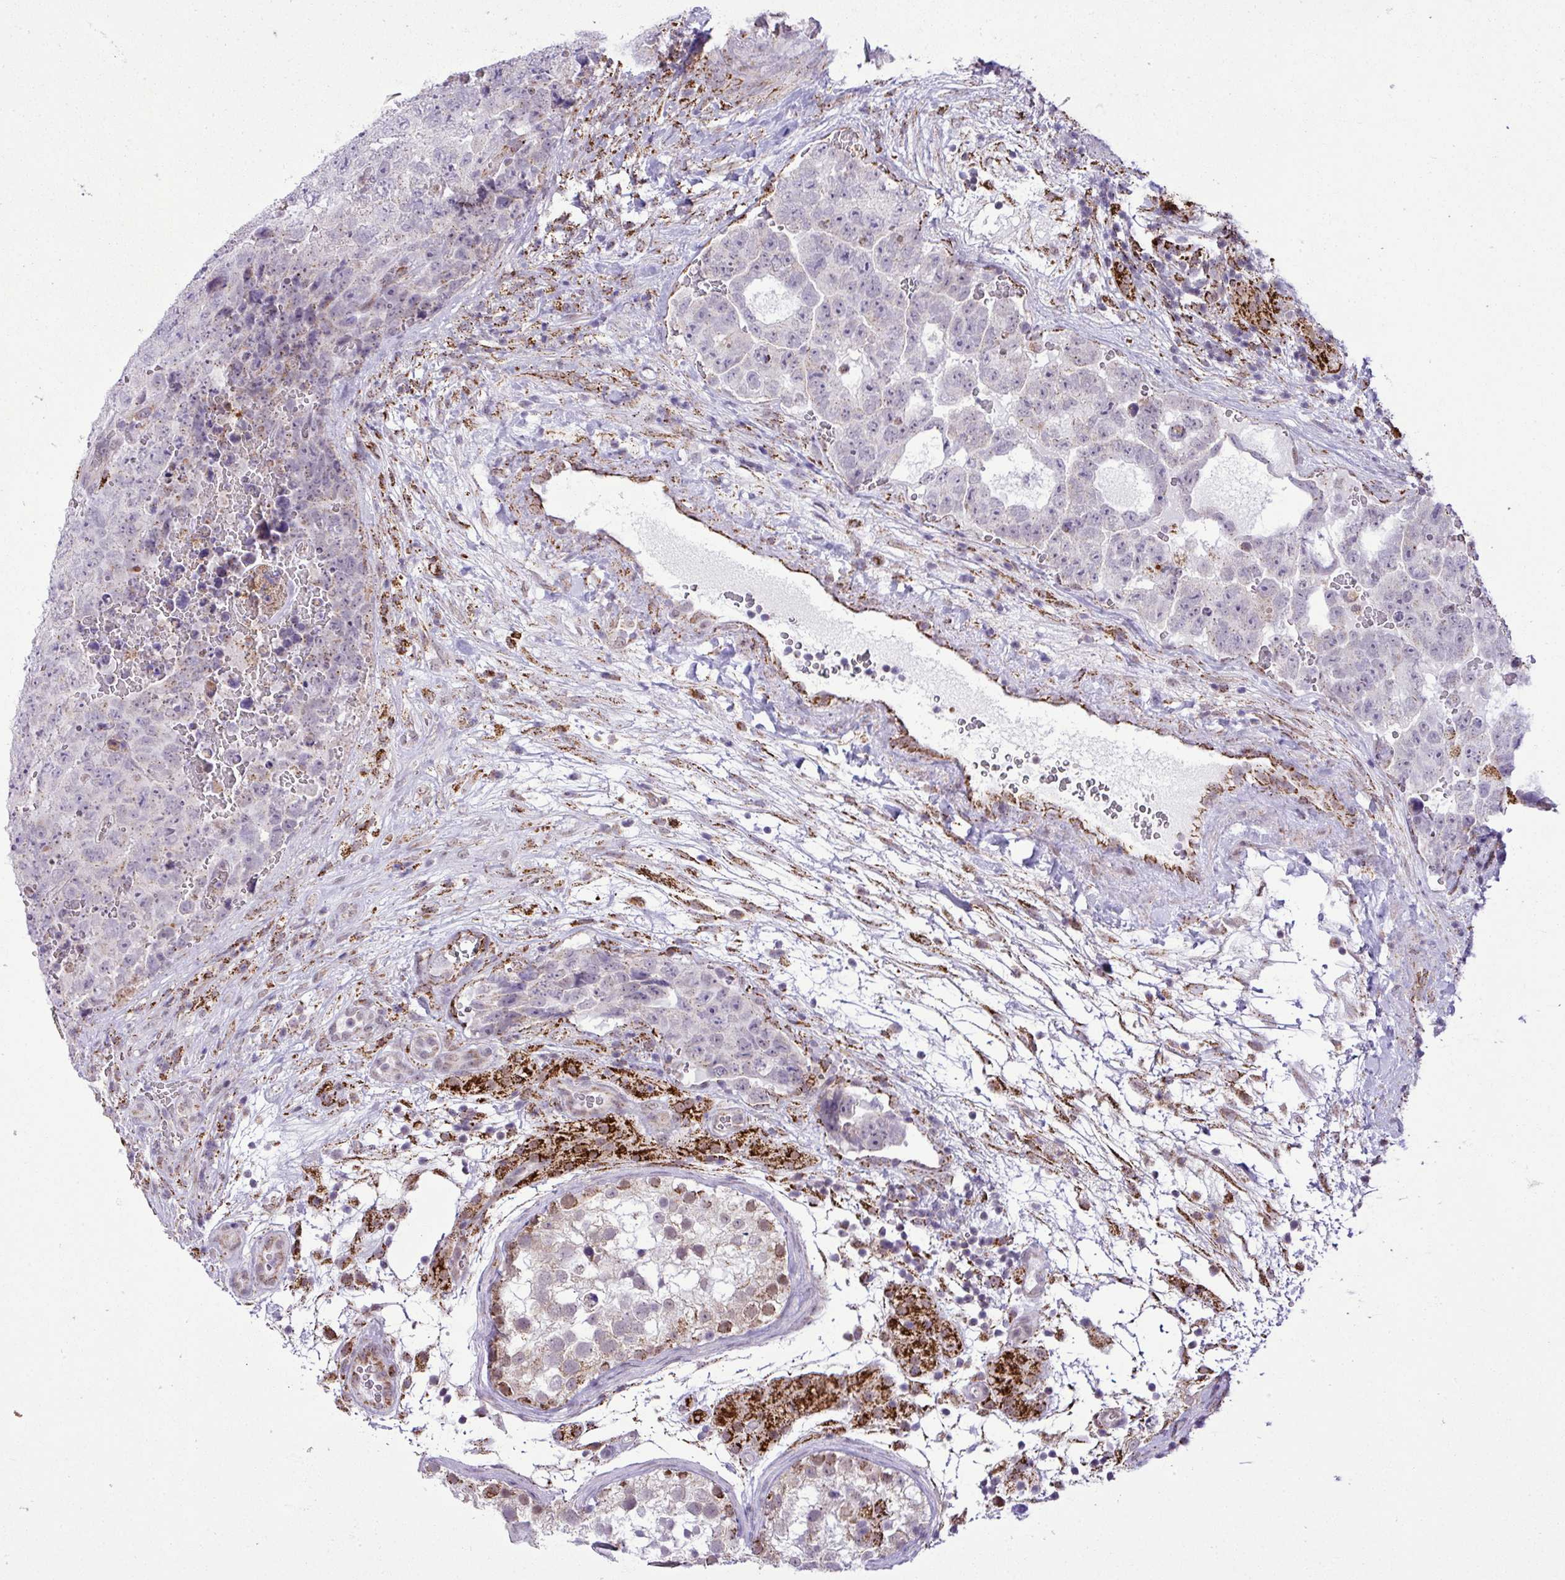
{"staining": {"intensity": "negative", "quantity": "none", "location": "none"}, "tissue": "testis cancer", "cell_type": "Tumor cells", "image_type": "cancer", "snomed": [{"axis": "morphology", "description": "Seminoma, NOS"}, {"axis": "morphology", "description": "Teratoma, malignant, NOS"}, {"axis": "topography", "description": "Testis"}], "caption": "Testis cancer stained for a protein using immunohistochemistry shows no expression tumor cells.", "gene": "SGPP1", "patient": {"sex": "male", "age": 34}}